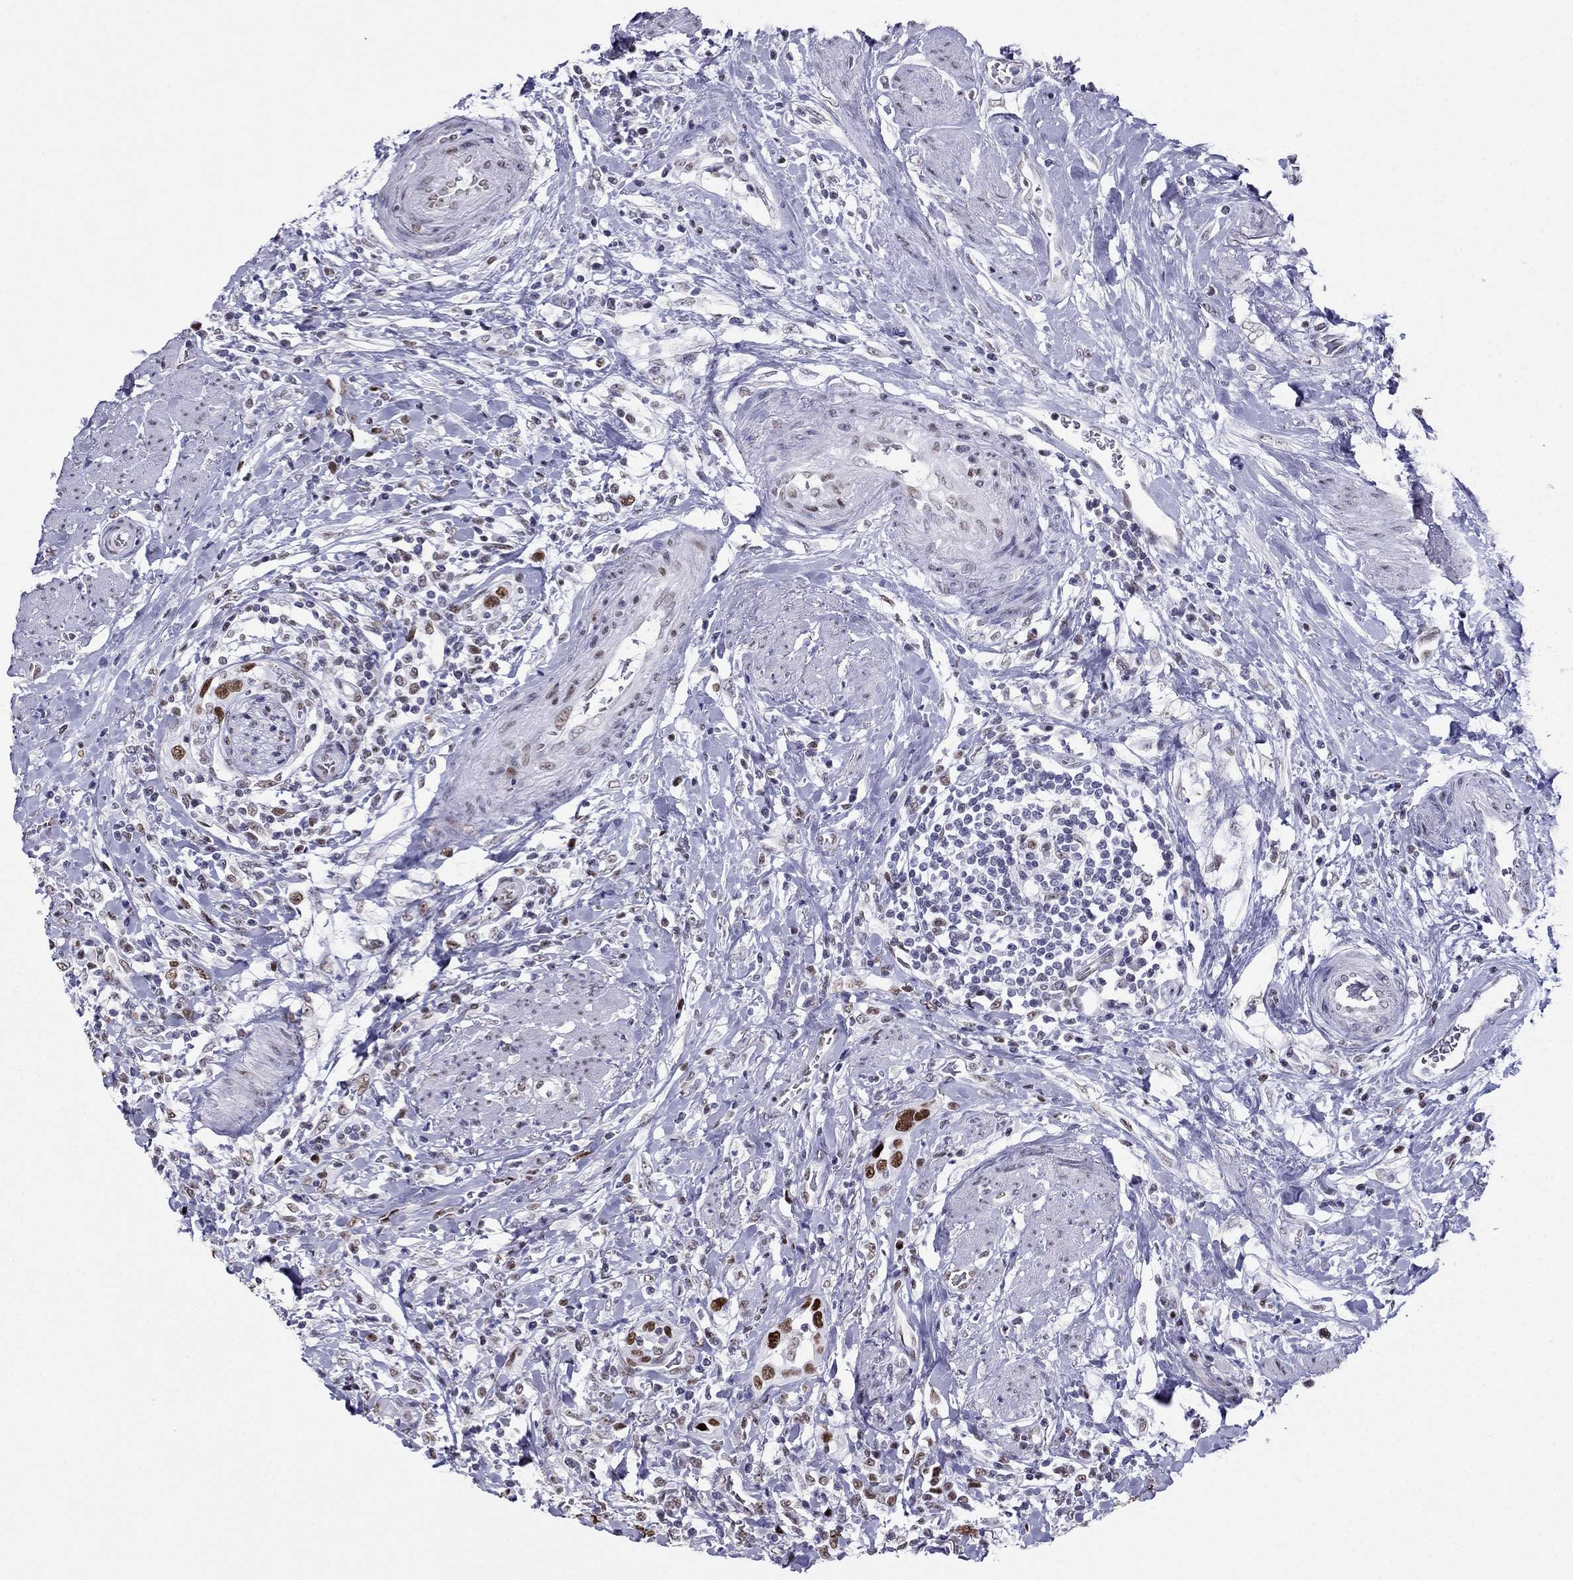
{"staining": {"intensity": "strong", "quantity": "<25%", "location": "nuclear"}, "tissue": "urothelial cancer", "cell_type": "Tumor cells", "image_type": "cancer", "snomed": [{"axis": "morphology", "description": "Urothelial carcinoma, NOS"}, {"axis": "morphology", "description": "Urothelial carcinoma, High grade"}, {"axis": "topography", "description": "Urinary bladder"}], "caption": "IHC staining of urothelial cancer, which shows medium levels of strong nuclear positivity in about <25% of tumor cells indicating strong nuclear protein expression. The staining was performed using DAB (brown) for protein detection and nuclei were counterstained in hematoxylin (blue).", "gene": "PPM1G", "patient": {"sex": "female", "age": 64}}